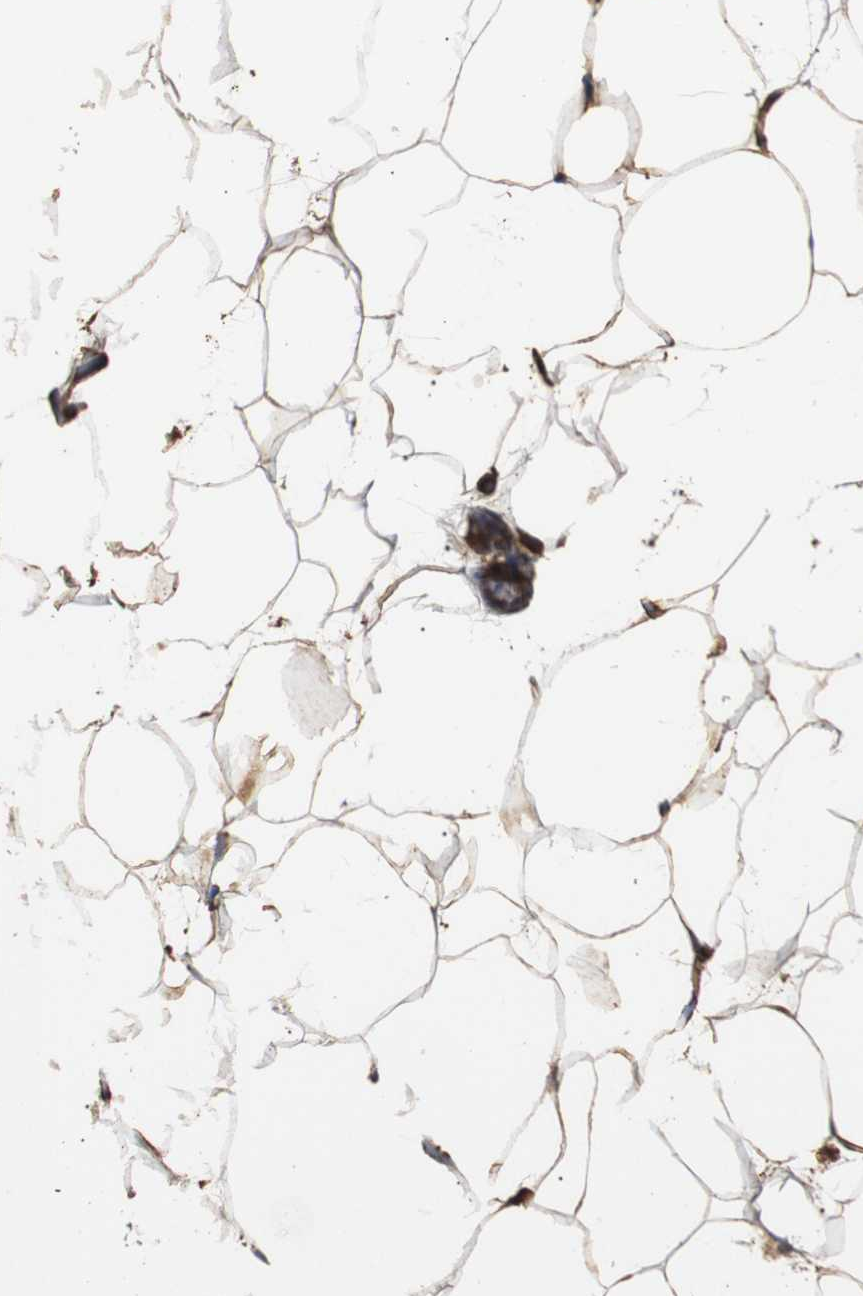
{"staining": {"intensity": "moderate", "quantity": ">75%", "location": "cytoplasmic/membranous"}, "tissue": "adipose tissue", "cell_type": "Adipocytes", "image_type": "normal", "snomed": [{"axis": "morphology", "description": "Normal tissue, NOS"}, {"axis": "topography", "description": "Breast"}, {"axis": "topography", "description": "Adipose tissue"}], "caption": "An immunohistochemistry photomicrograph of unremarkable tissue is shown. Protein staining in brown highlights moderate cytoplasmic/membranous positivity in adipose tissue within adipocytes. The staining was performed using DAB, with brown indicating positive protein expression. Nuclei are stained blue with hematoxylin.", "gene": "HHIP", "patient": {"sex": "female", "age": 25}}